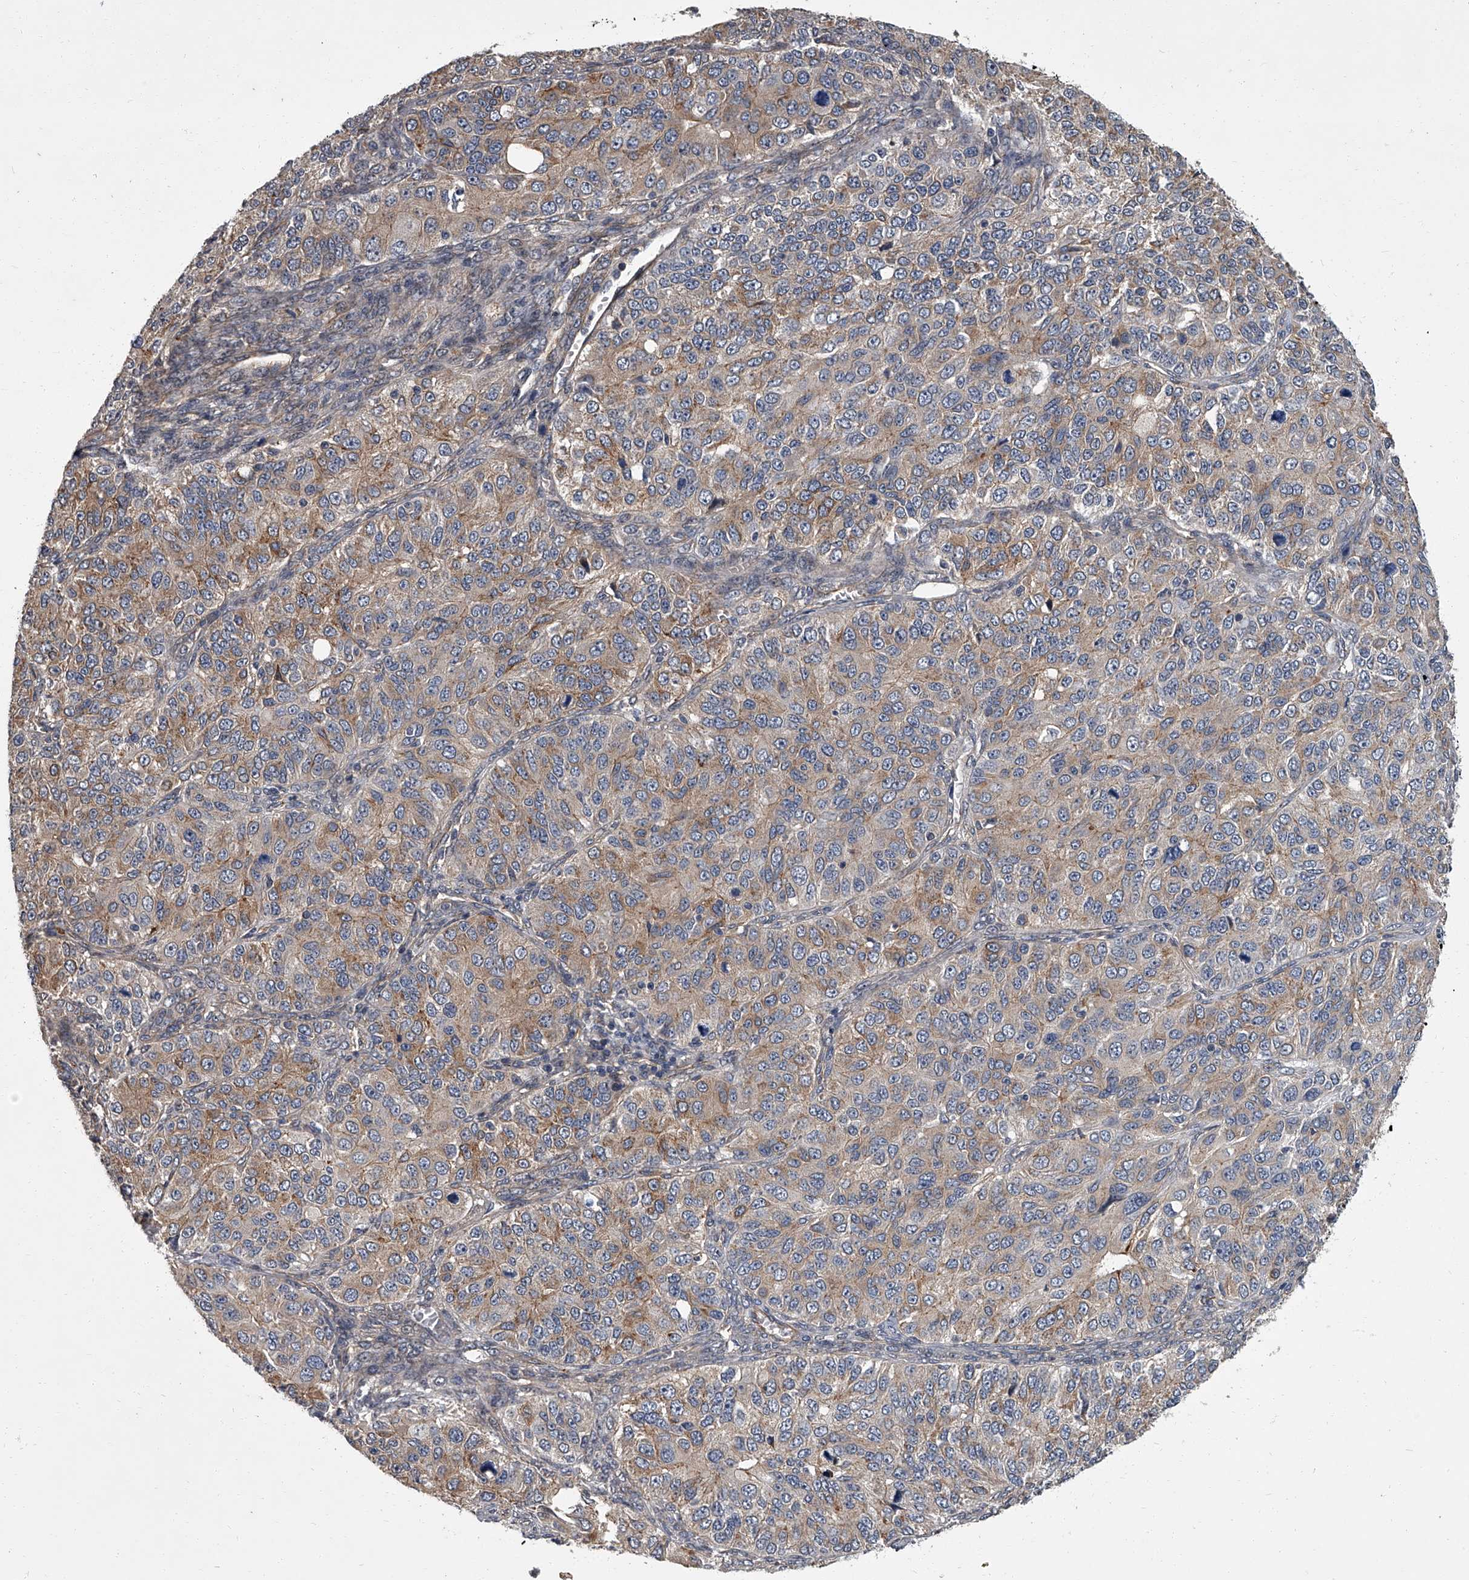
{"staining": {"intensity": "moderate", "quantity": "25%-75%", "location": "cytoplasmic/membranous"}, "tissue": "ovarian cancer", "cell_type": "Tumor cells", "image_type": "cancer", "snomed": [{"axis": "morphology", "description": "Carcinoma, endometroid"}, {"axis": "topography", "description": "Ovary"}], "caption": "Ovarian endometroid carcinoma was stained to show a protein in brown. There is medium levels of moderate cytoplasmic/membranous positivity in approximately 25%-75% of tumor cells.", "gene": "SIRT4", "patient": {"sex": "female", "age": 51}}